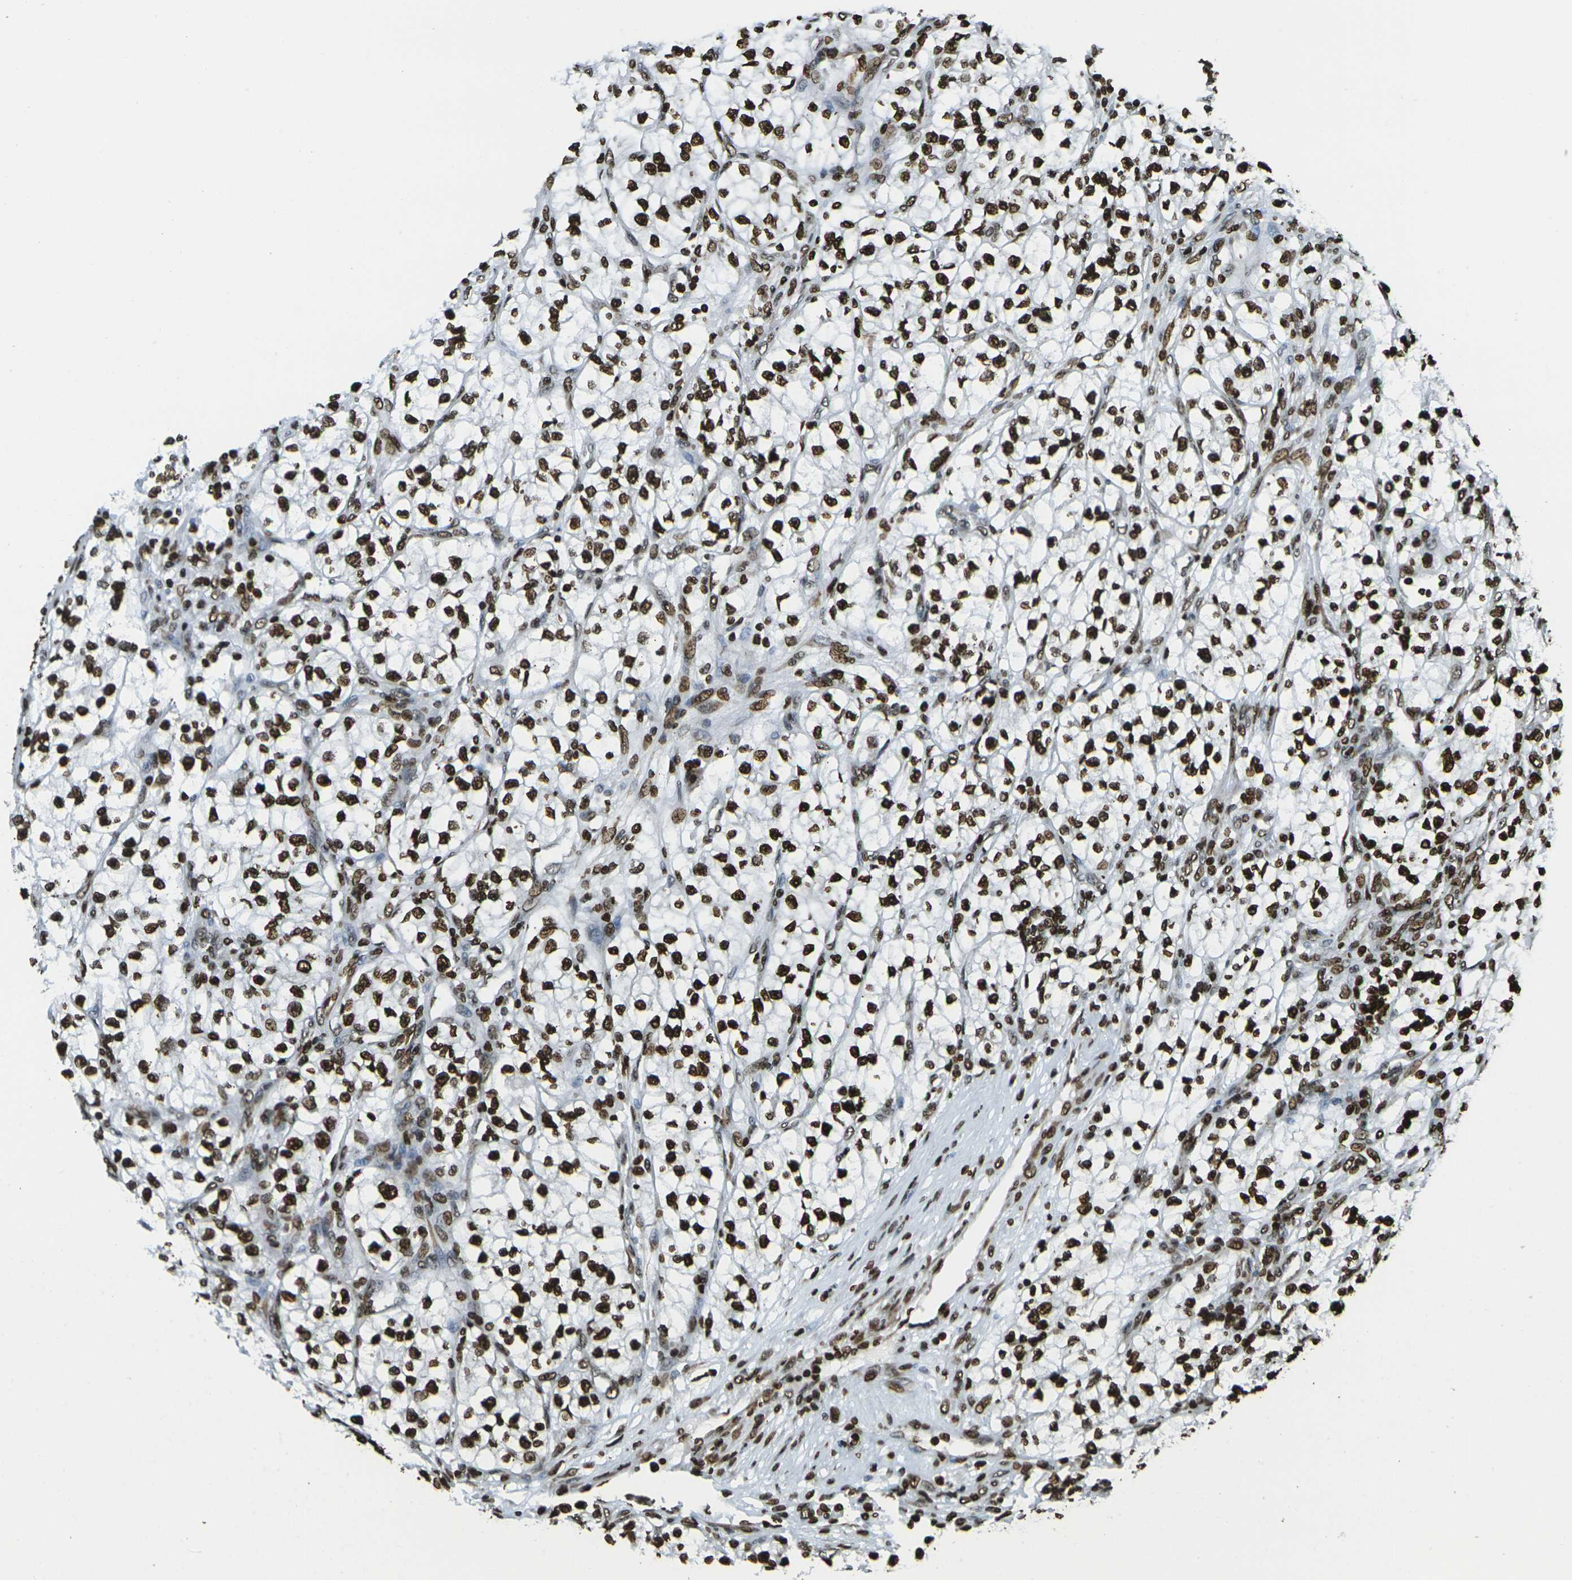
{"staining": {"intensity": "strong", "quantity": ">75%", "location": "nuclear"}, "tissue": "renal cancer", "cell_type": "Tumor cells", "image_type": "cancer", "snomed": [{"axis": "morphology", "description": "Adenocarcinoma, NOS"}, {"axis": "topography", "description": "Kidney"}], "caption": "IHC staining of renal adenocarcinoma, which reveals high levels of strong nuclear positivity in approximately >75% of tumor cells indicating strong nuclear protein positivity. The staining was performed using DAB (3,3'-diaminobenzidine) (brown) for protein detection and nuclei were counterstained in hematoxylin (blue).", "gene": "H1-2", "patient": {"sex": "female", "age": 57}}